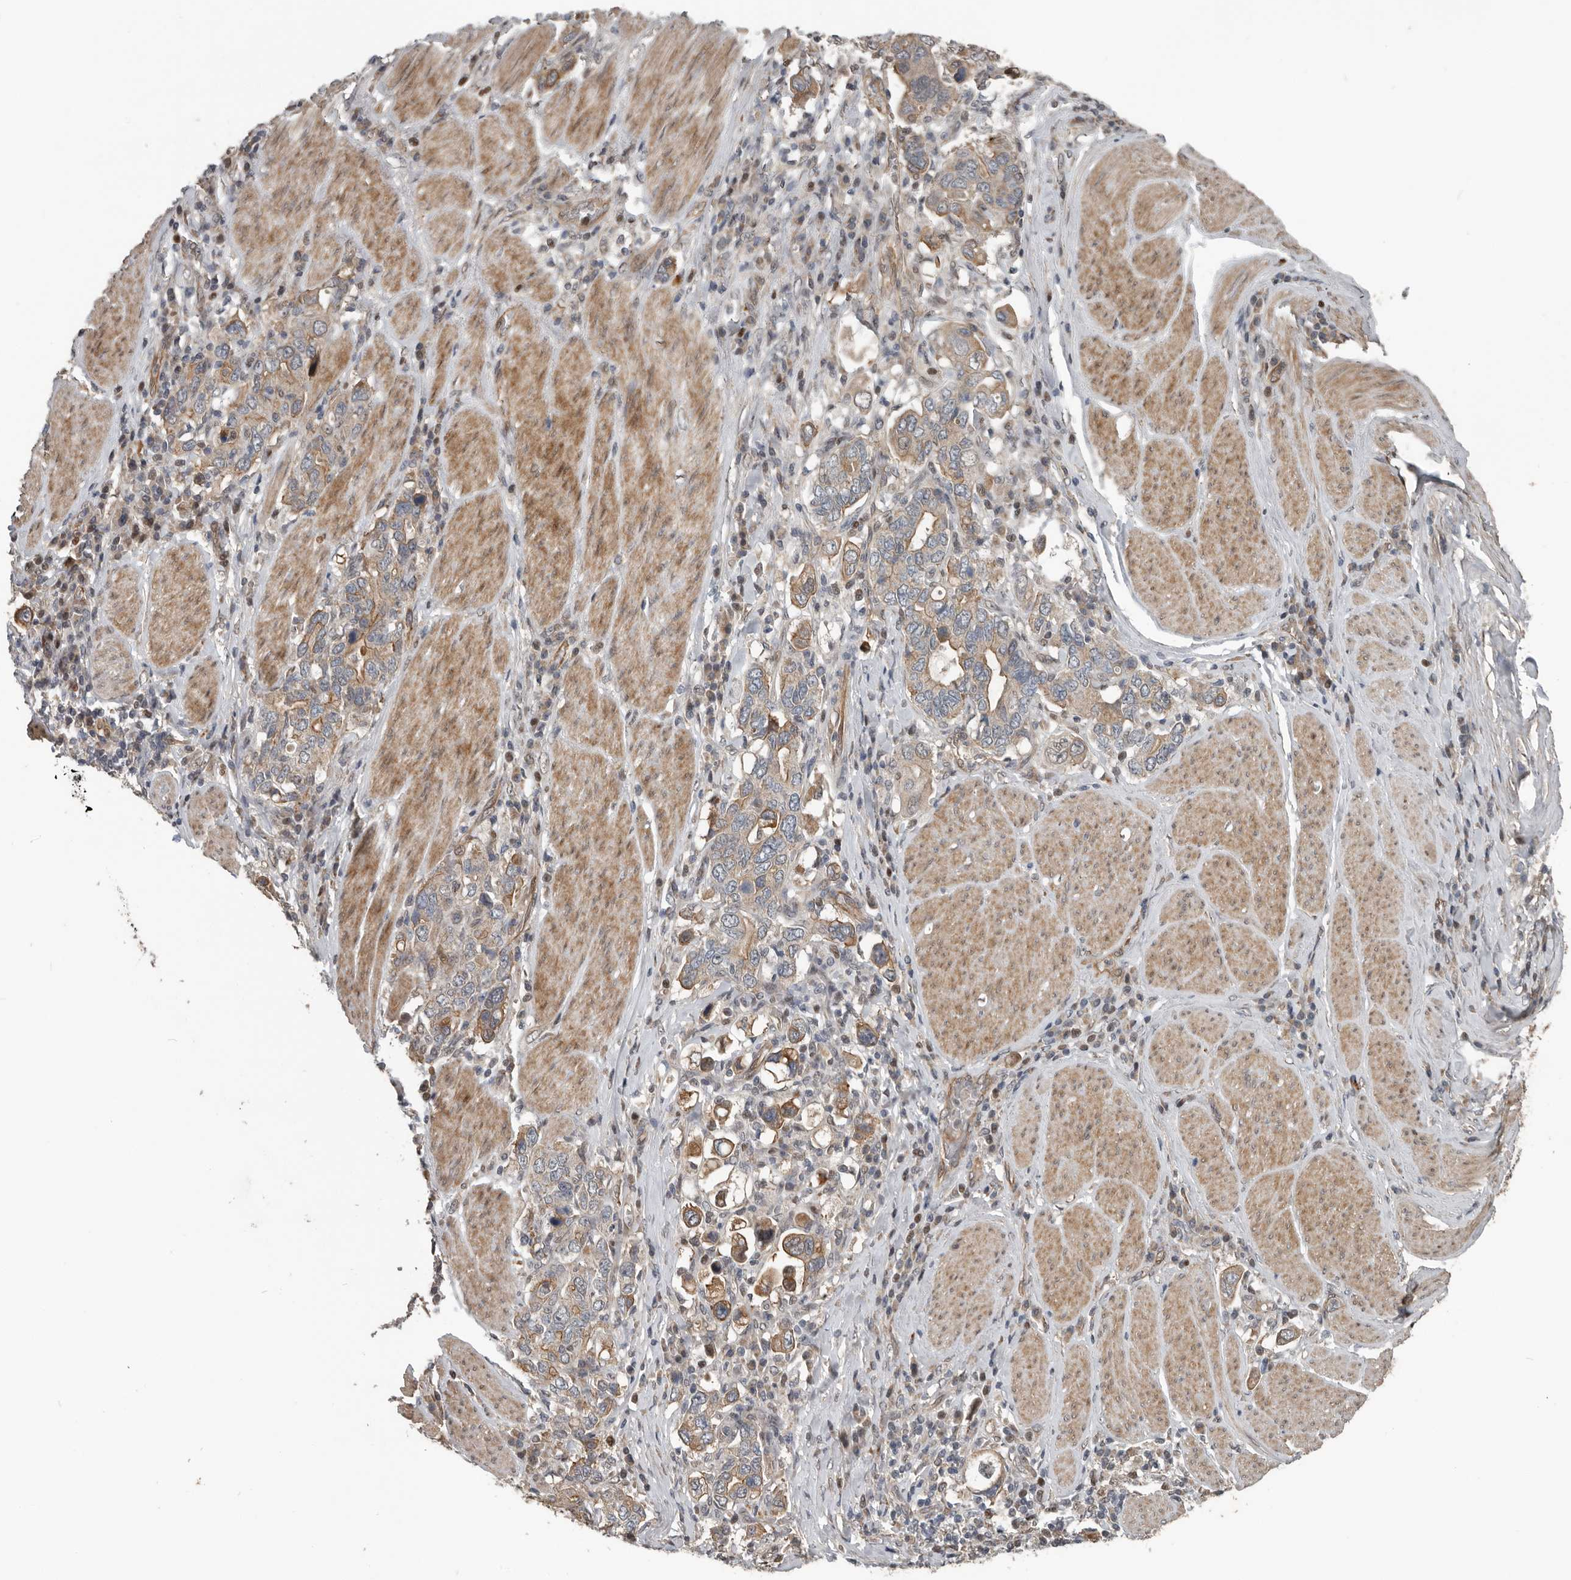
{"staining": {"intensity": "moderate", "quantity": "25%-75%", "location": "cytoplasmic/membranous"}, "tissue": "stomach cancer", "cell_type": "Tumor cells", "image_type": "cancer", "snomed": [{"axis": "morphology", "description": "Adenocarcinoma, NOS"}, {"axis": "topography", "description": "Stomach, upper"}], "caption": "This micrograph shows IHC staining of human stomach adenocarcinoma, with medium moderate cytoplasmic/membranous positivity in approximately 25%-75% of tumor cells.", "gene": "YOD1", "patient": {"sex": "male", "age": 62}}